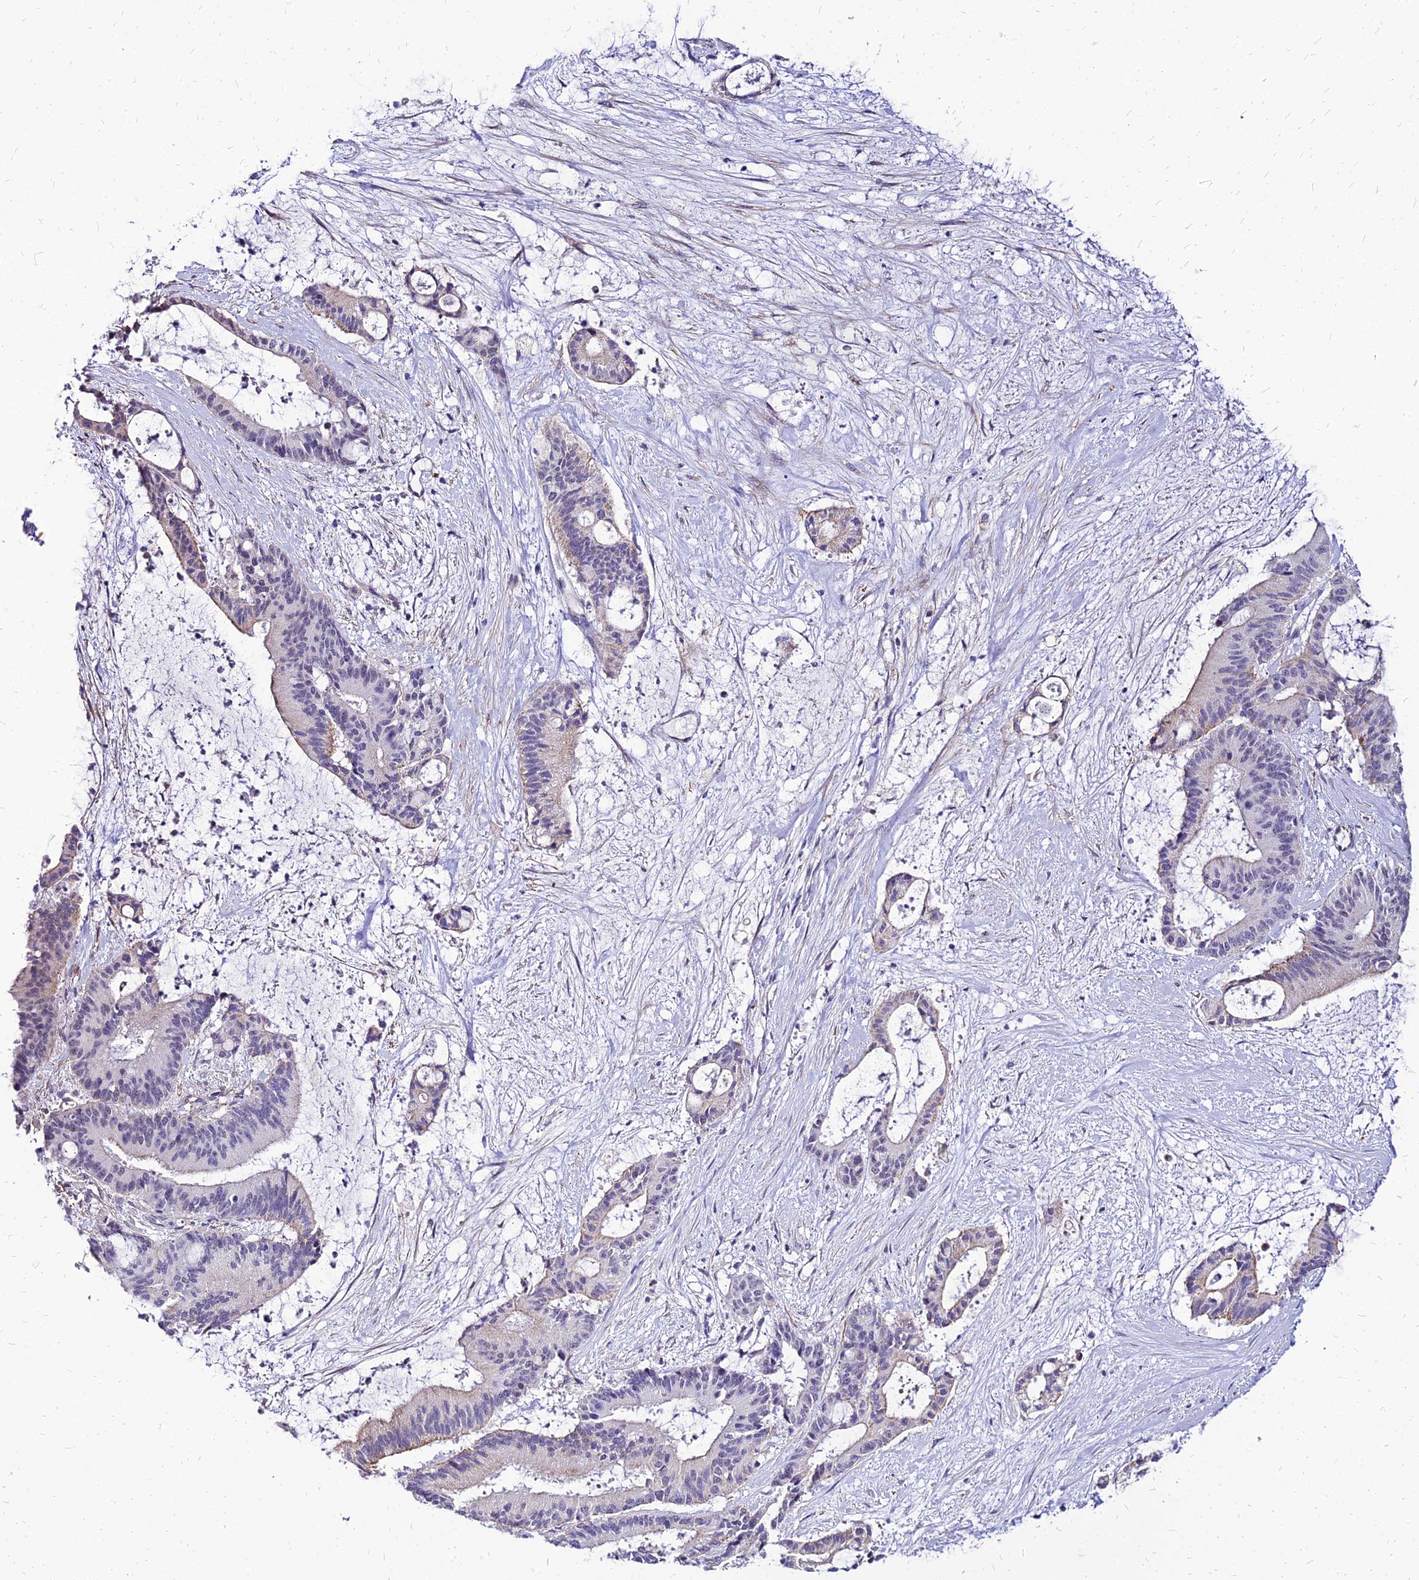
{"staining": {"intensity": "negative", "quantity": "none", "location": "none"}, "tissue": "liver cancer", "cell_type": "Tumor cells", "image_type": "cancer", "snomed": [{"axis": "morphology", "description": "Normal tissue, NOS"}, {"axis": "morphology", "description": "Cholangiocarcinoma"}, {"axis": "topography", "description": "Liver"}, {"axis": "topography", "description": "Peripheral nerve tissue"}], "caption": "Human liver cancer stained for a protein using immunohistochemistry (IHC) reveals no expression in tumor cells.", "gene": "YEATS2", "patient": {"sex": "female", "age": 73}}